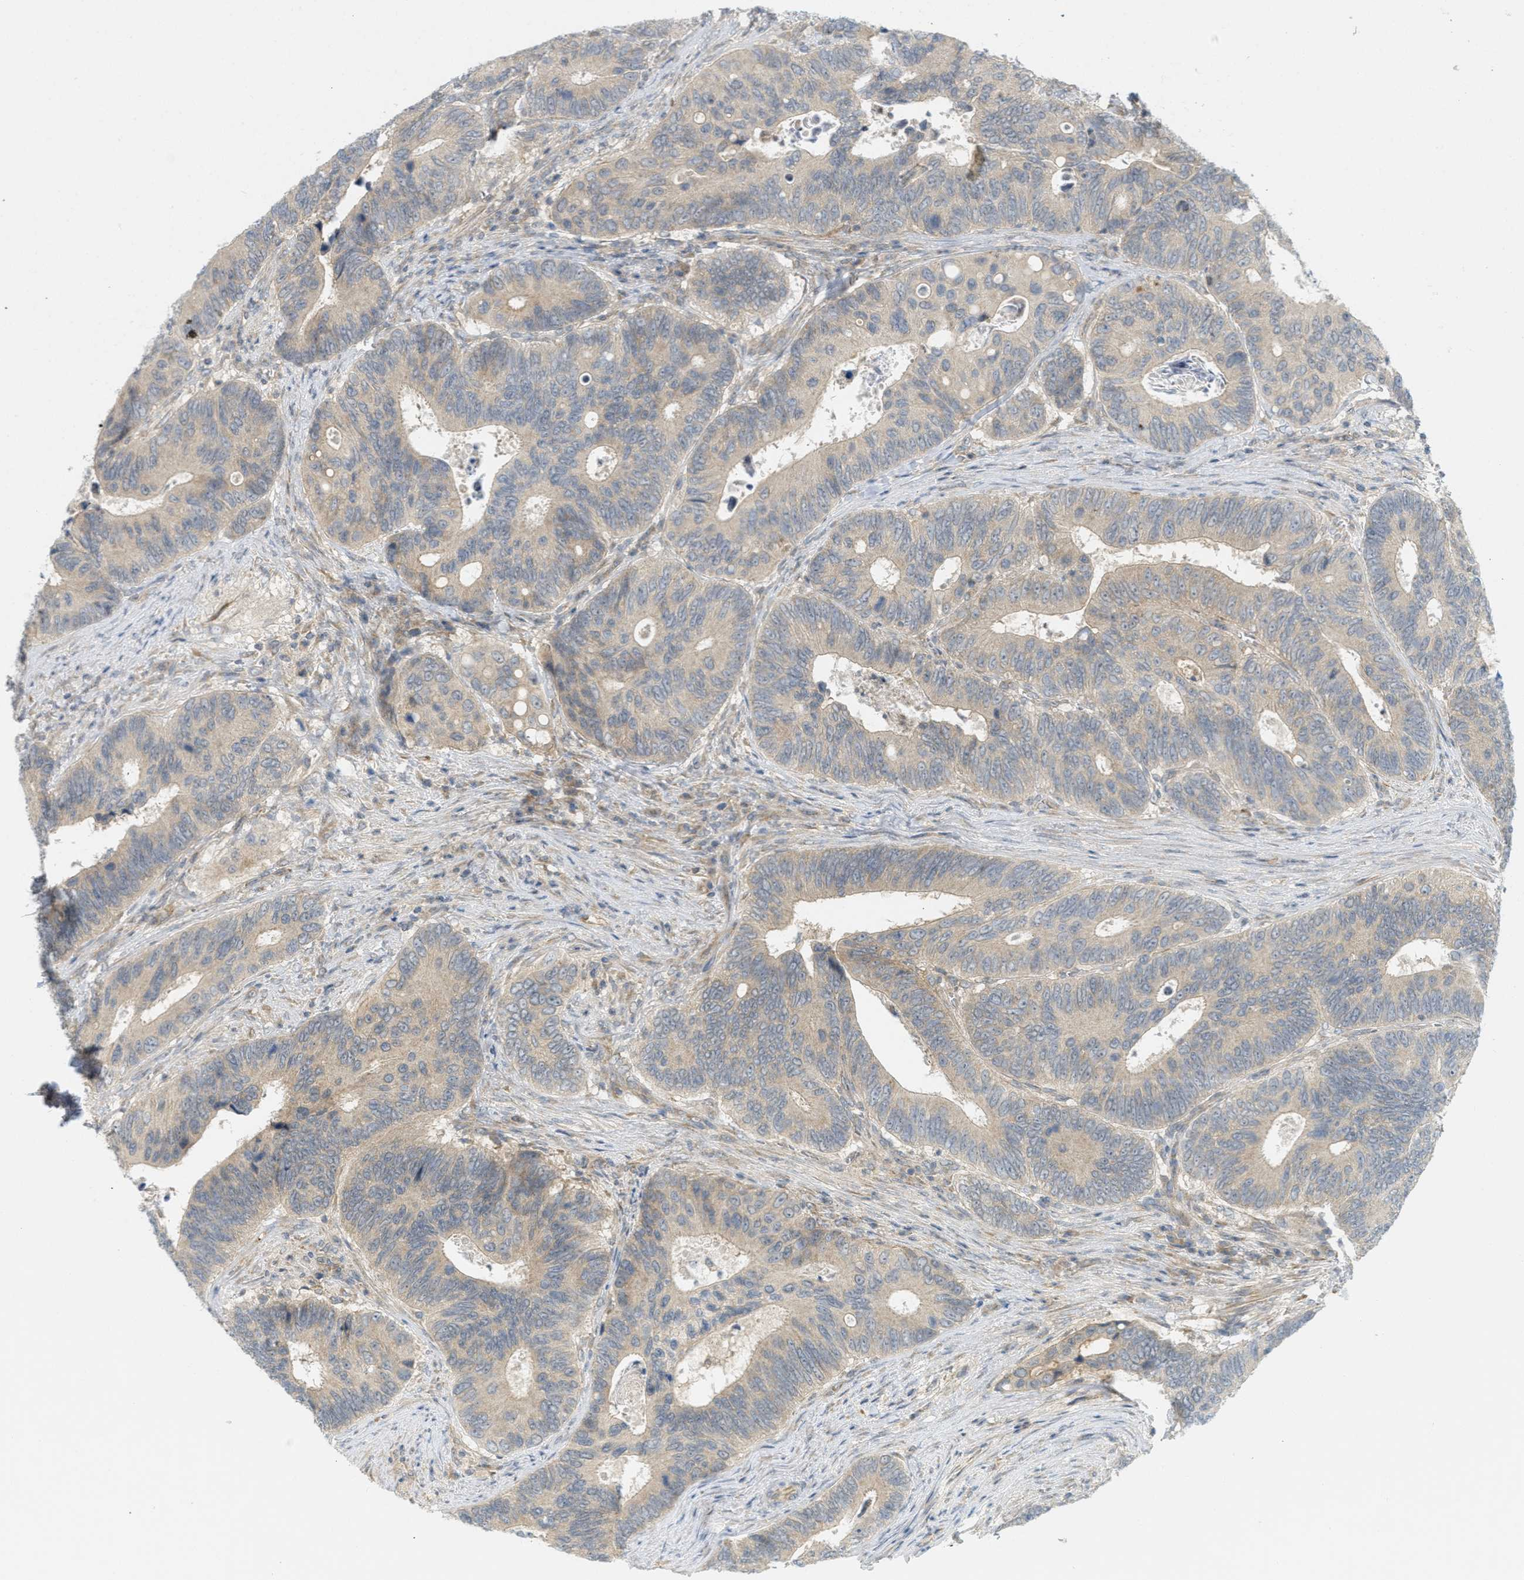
{"staining": {"intensity": "weak", "quantity": ">75%", "location": "cytoplasmic/membranous"}, "tissue": "colorectal cancer", "cell_type": "Tumor cells", "image_type": "cancer", "snomed": [{"axis": "morphology", "description": "Inflammation, NOS"}, {"axis": "morphology", "description": "Adenocarcinoma, NOS"}, {"axis": "topography", "description": "Colon"}], "caption": "Immunohistochemical staining of adenocarcinoma (colorectal) reveals low levels of weak cytoplasmic/membranous staining in about >75% of tumor cells.", "gene": "PROC", "patient": {"sex": "male", "age": 72}}